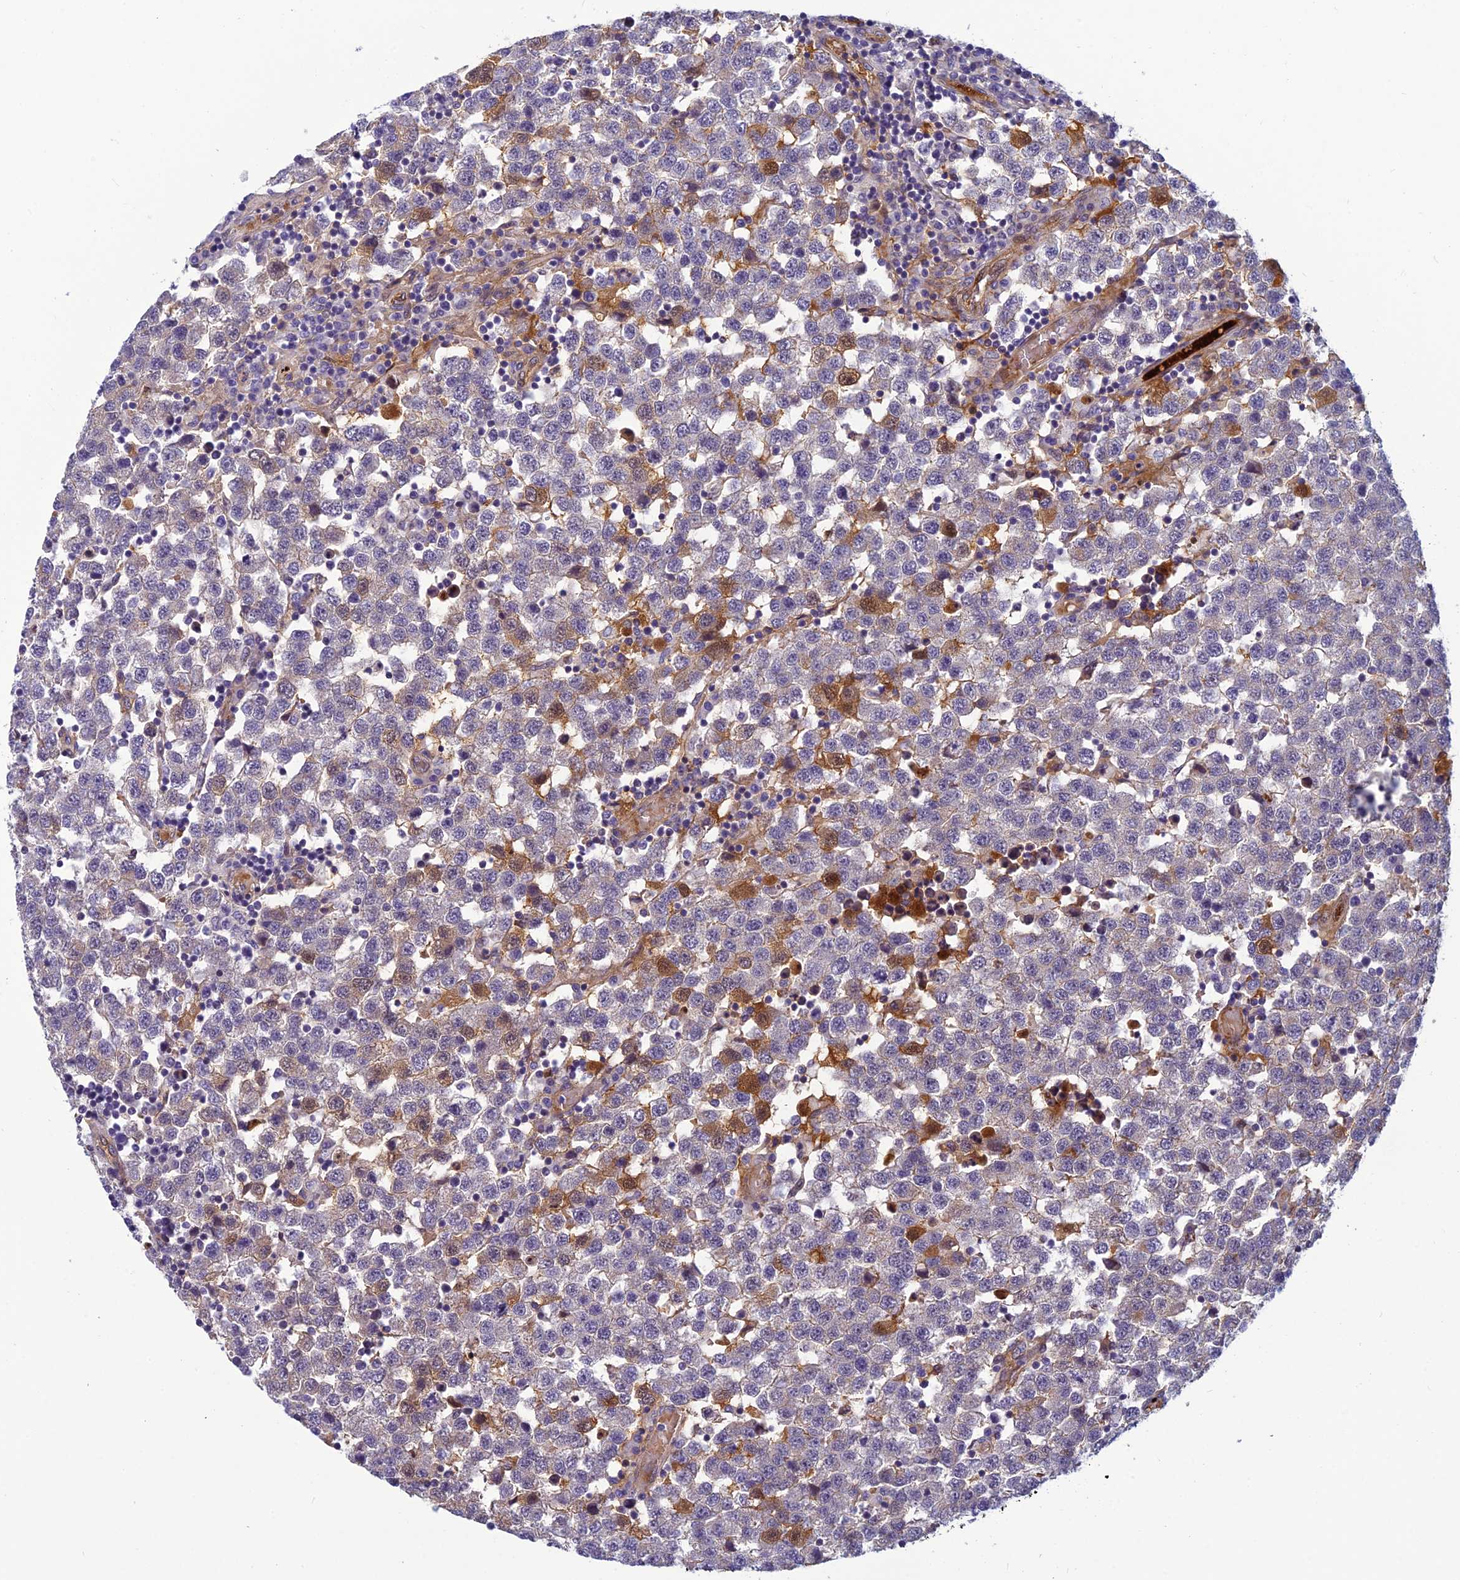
{"staining": {"intensity": "negative", "quantity": "none", "location": "none"}, "tissue": "testis cancer", "cell_type": "Tumor cells", "image_type": "cancer", "snomed": [{"axis": "morphology", "description": "Seminoma, NOS"}, {"axis": "topography", "description": "Testis"}], "caption": "Image shows no protein expression in tumor cells of testis cancer (seminoma) tissue.", "gene": "CLEC11A", "patient": {"sex": "male", "age": 34}}